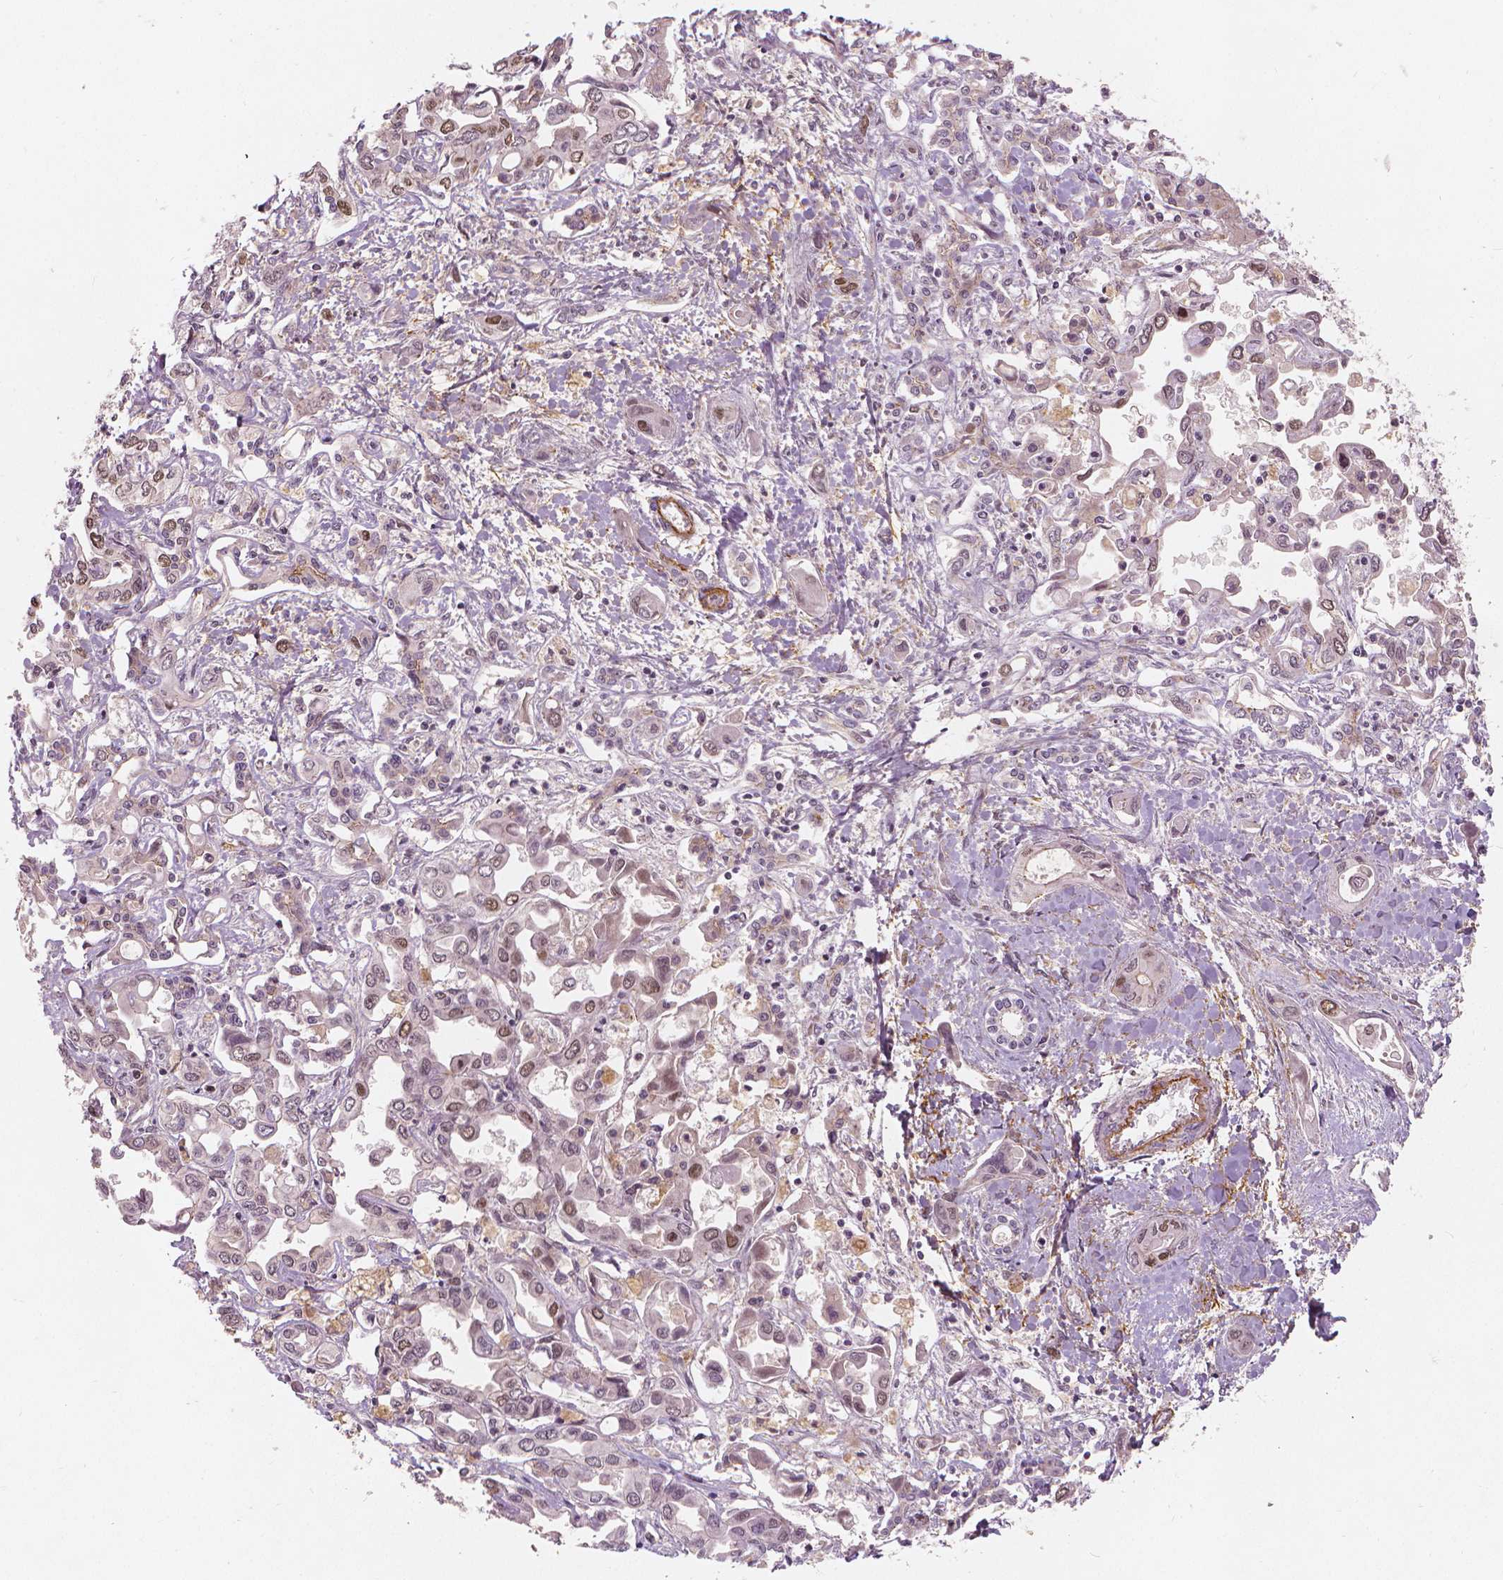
{"staining": {"intensity": "moderate", "quantity": "<25%", "location": "nuclear"}, "tissue": "liver cancer", "cell_type": "Tumor cells", "image_type": "cancer", "snomed": [{"axis": "morphology", "description": "Cholangiocarcinoma"}, {"axis": "topography", "description": "Liver"}], "caption": "A photomicrograph of human cholangiocarcinoma (liver) stained for a protein exhibits moderate nuclear brown staining in tumor cells.", "gene": "NSD2", "patient": {"sex": "female", "age": 64}}